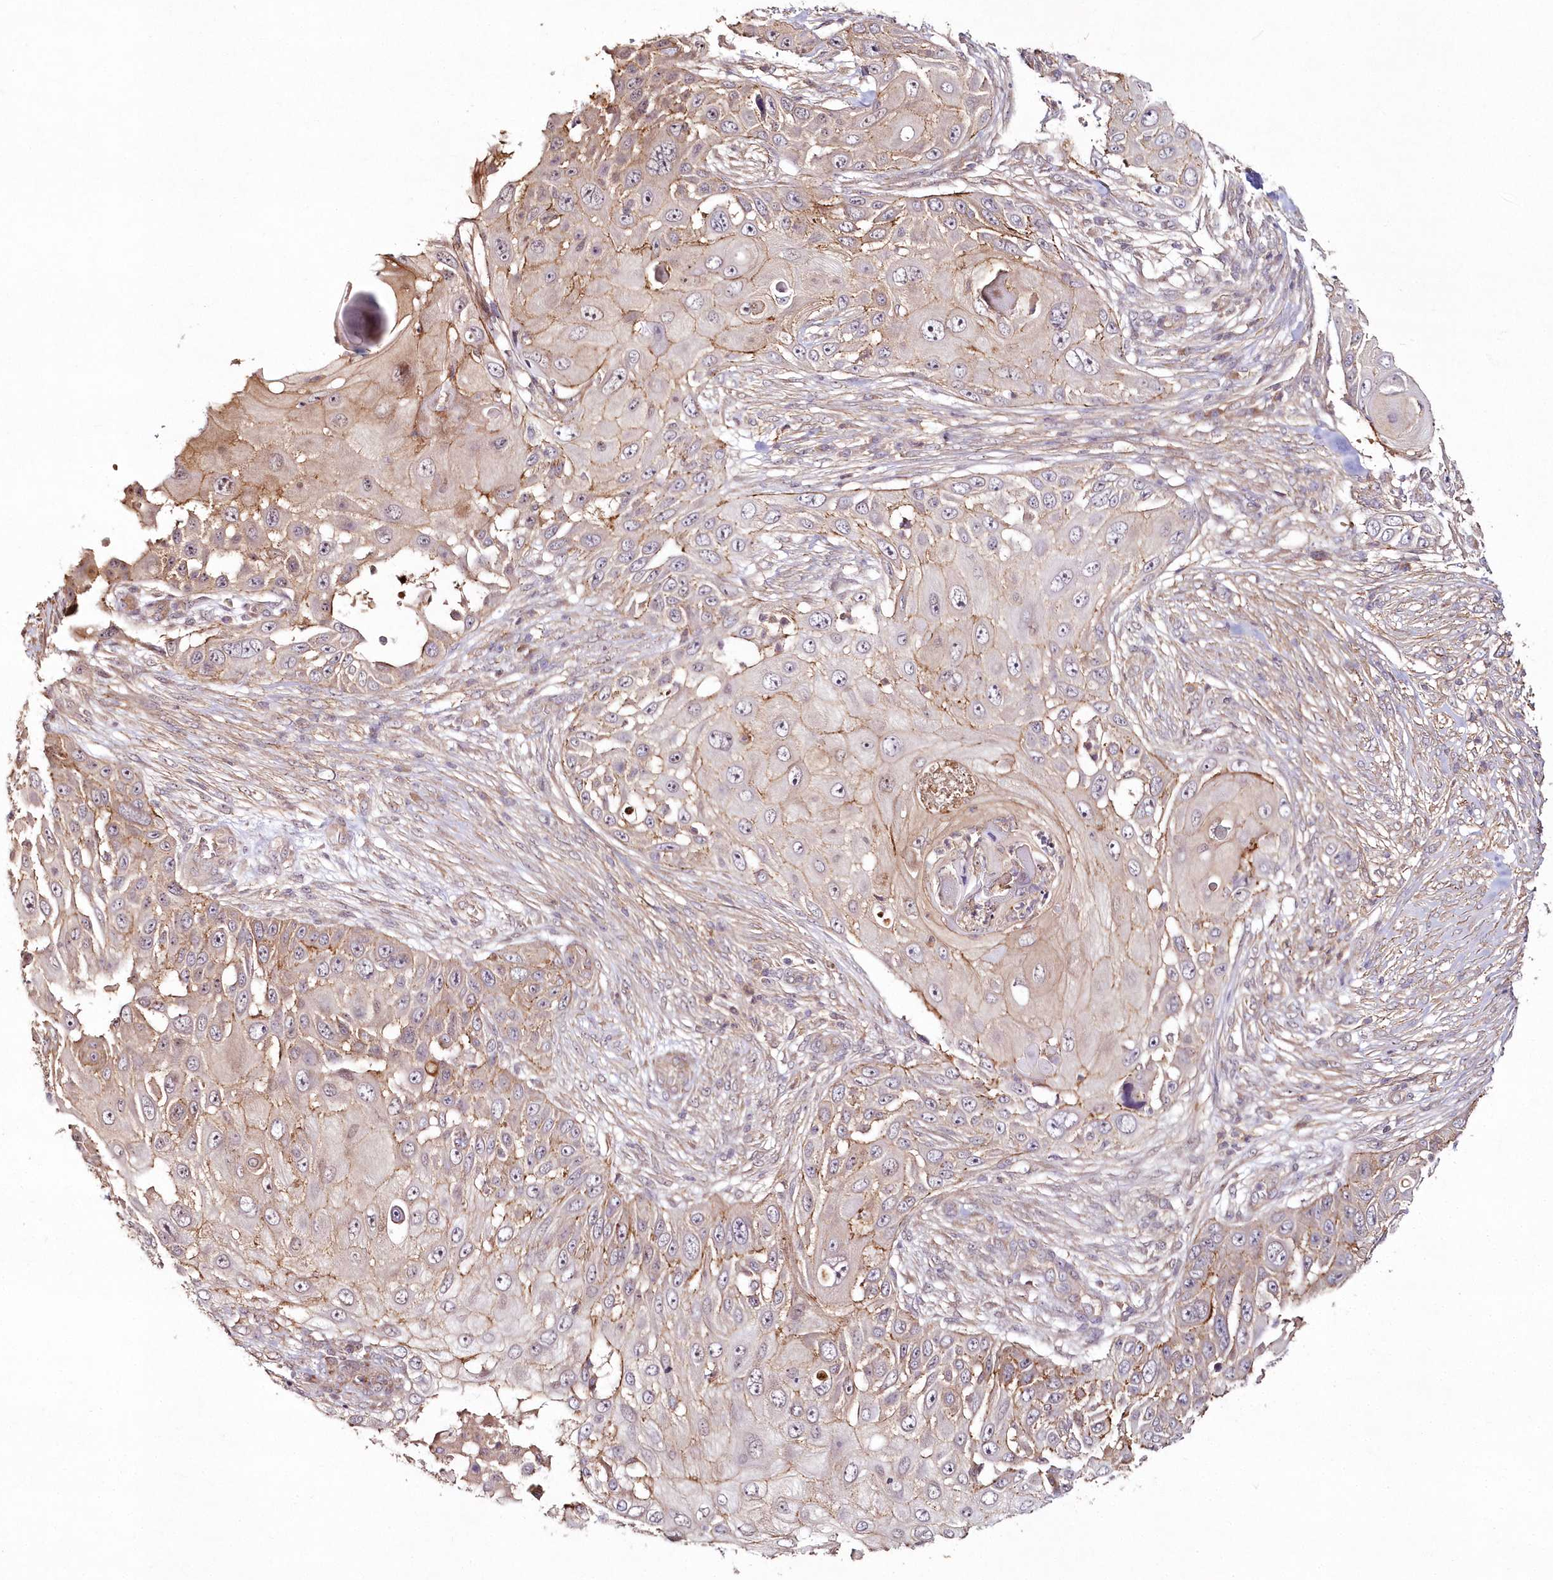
{"staining": {"intensity": "moderate", "quantity": "25%-75%", "location": "cytoplasmic/membranous,nuclear"}, "tissue": "skin cancer", "cell_type": "Tumor cells", "image_type": "cancer", "snomed": [{"axis": "morphology", "description": "Squamous cell carcinoma, NOS"}, {"axis": "topography", "description": "Skin"}], "caption": "Tumor cells display medium levels of moderate cytoplasmic/membranous and nuclear positivity in approximately 25%-75% of cells in human skin cancer (squamous cell carcinoma).", "gene": "HYCC2", "patient": {"sex": "female", "age": 44}}